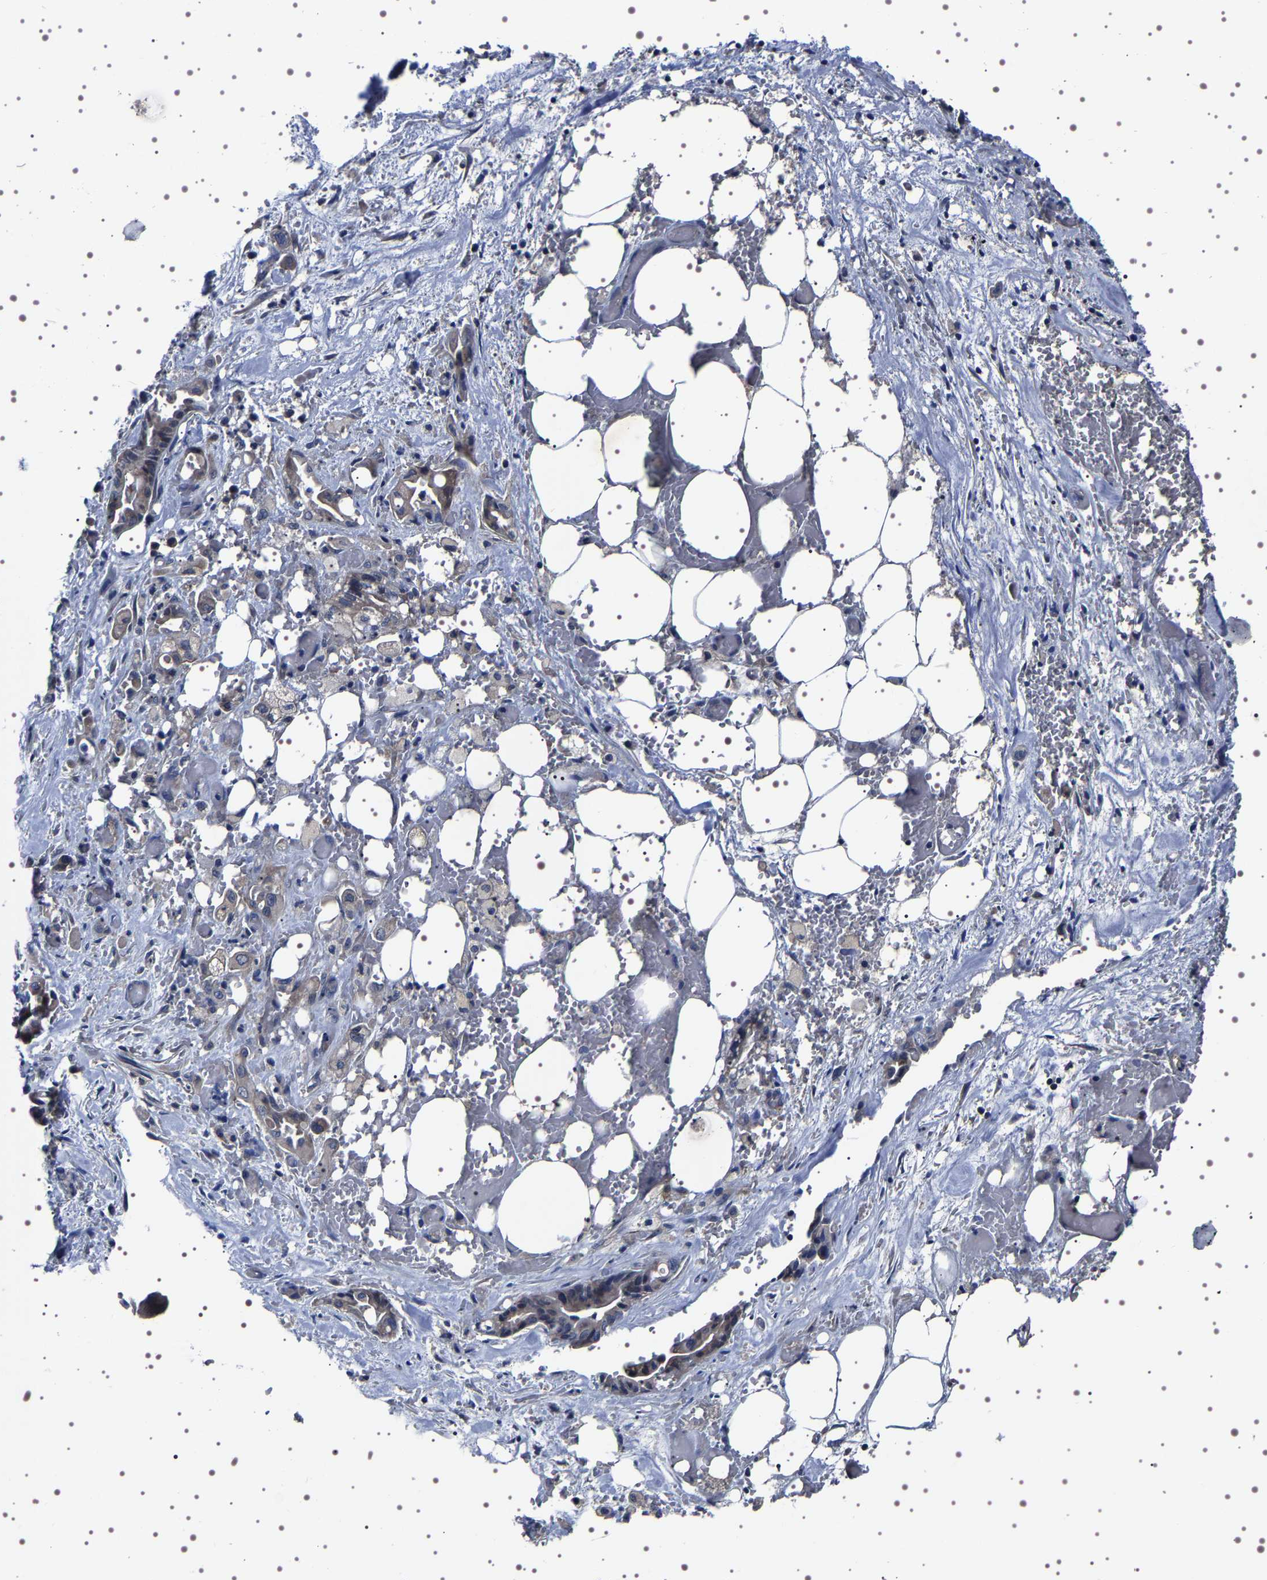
{"staining": {"intensity": "weak", "quantity": "<25%", "location": "cytoplasmic/membranous"}, "tissue": "liver cancer", "cell_type": "Tumor cells", "image_type": "cancer", "snomed": [{"axis": "morphology", "description": "Cholangiocarcinoma"}, {"axis": "topography", "description": "Liver"}], "caption": "The immunohistochemistry image has no significant positivity in tumor cells of liver cancer tissue.", "gene": "TARBP1", "patient": {"sex": "female", "age": 68}}